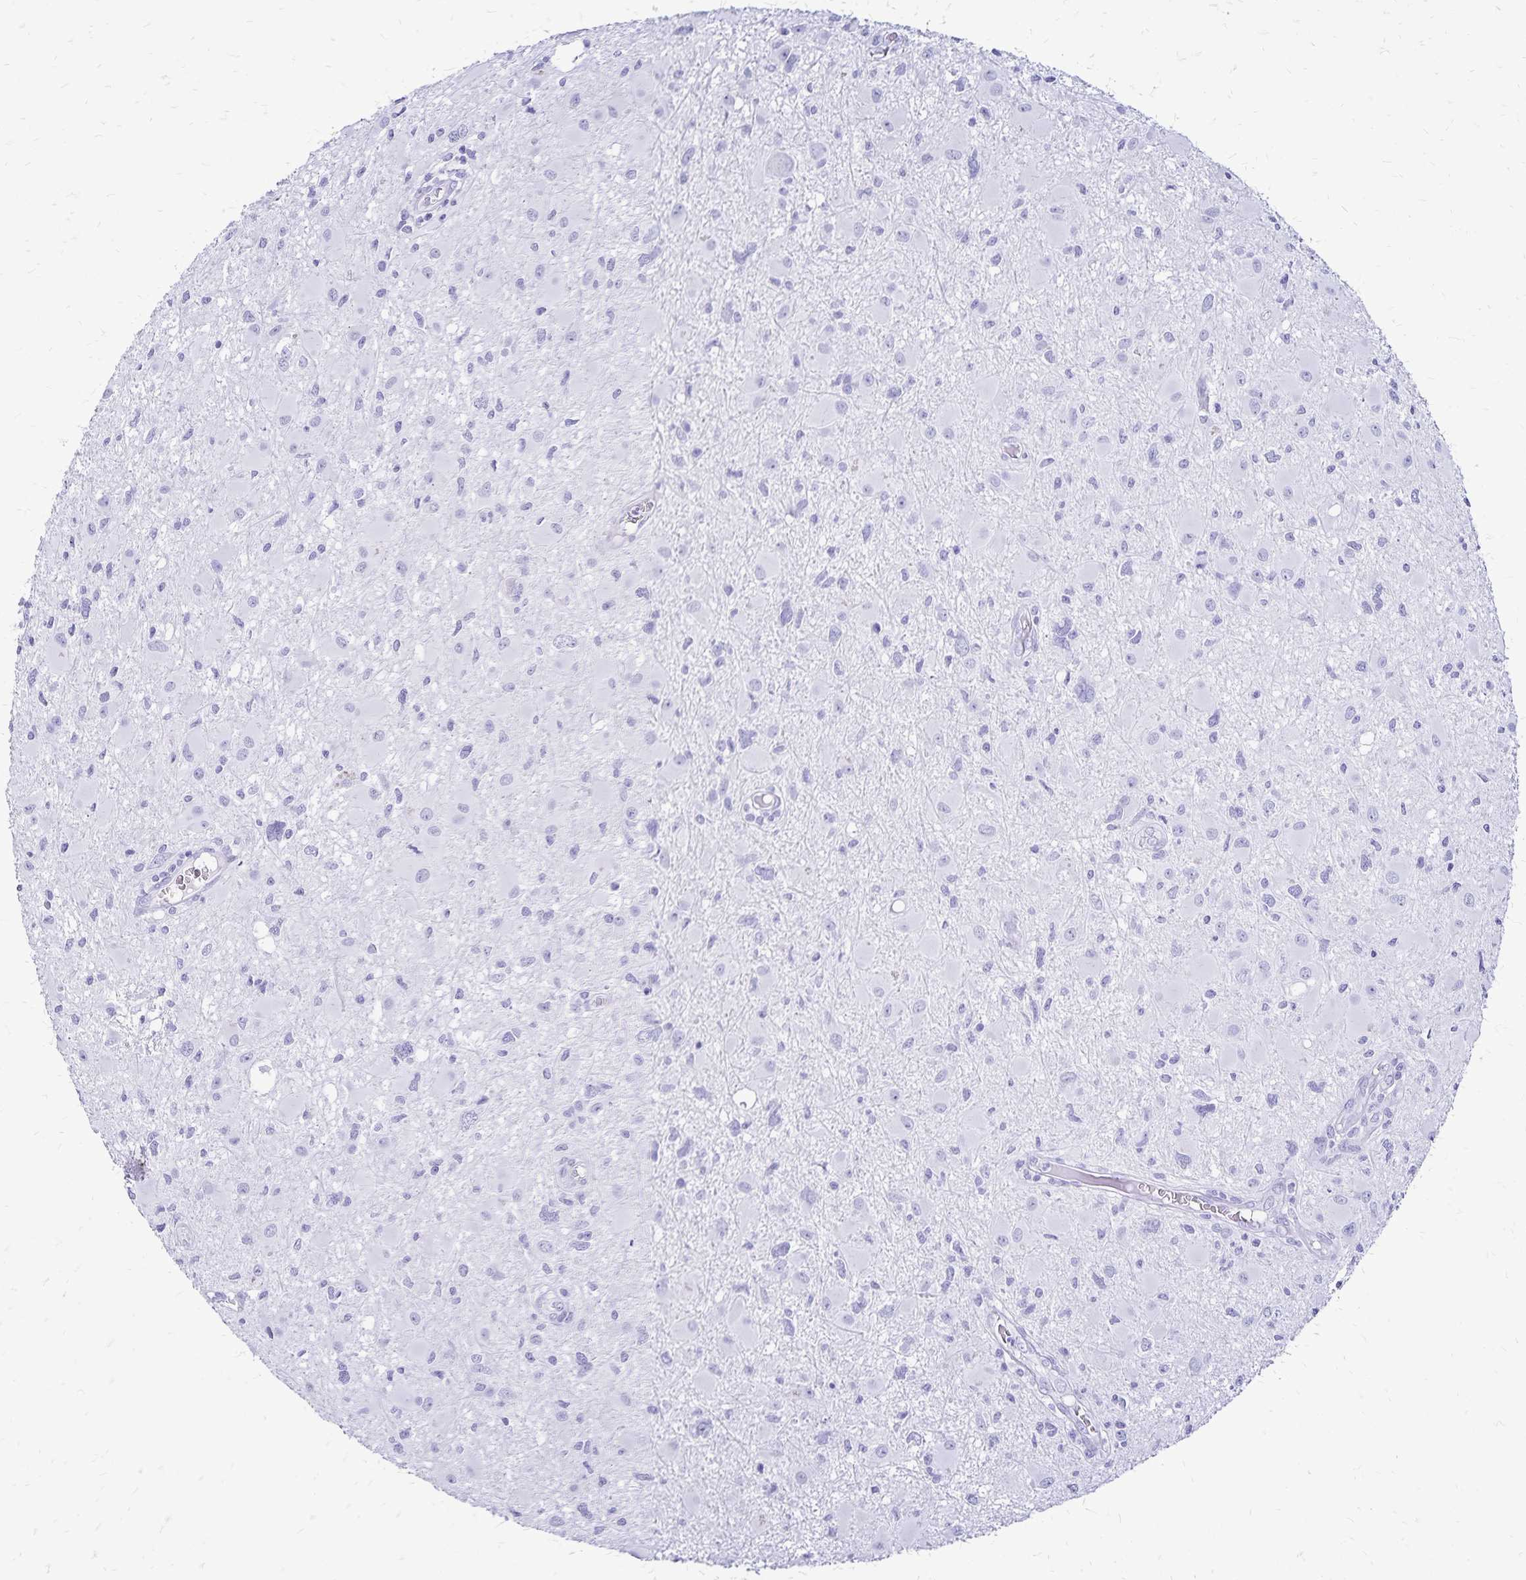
{"staining": {"intensity": "negative", "quantity": "none", "location": "none"}, "tissue": "glioma", "cell_type": "Tumor cells", "image_type": "cancer", "snomed": [{"axis": "morphology", "description": "Glioma, malignant, High grade"}, {"axis": "topography", "description": "Brain"}], "caption": "Immunohistochemistry image of glioma stained for a protein (brown), which exhibits no positivity in tumor cells.", "gene": "LIN28B", "patient": {"sex": "male", "age": 54}}